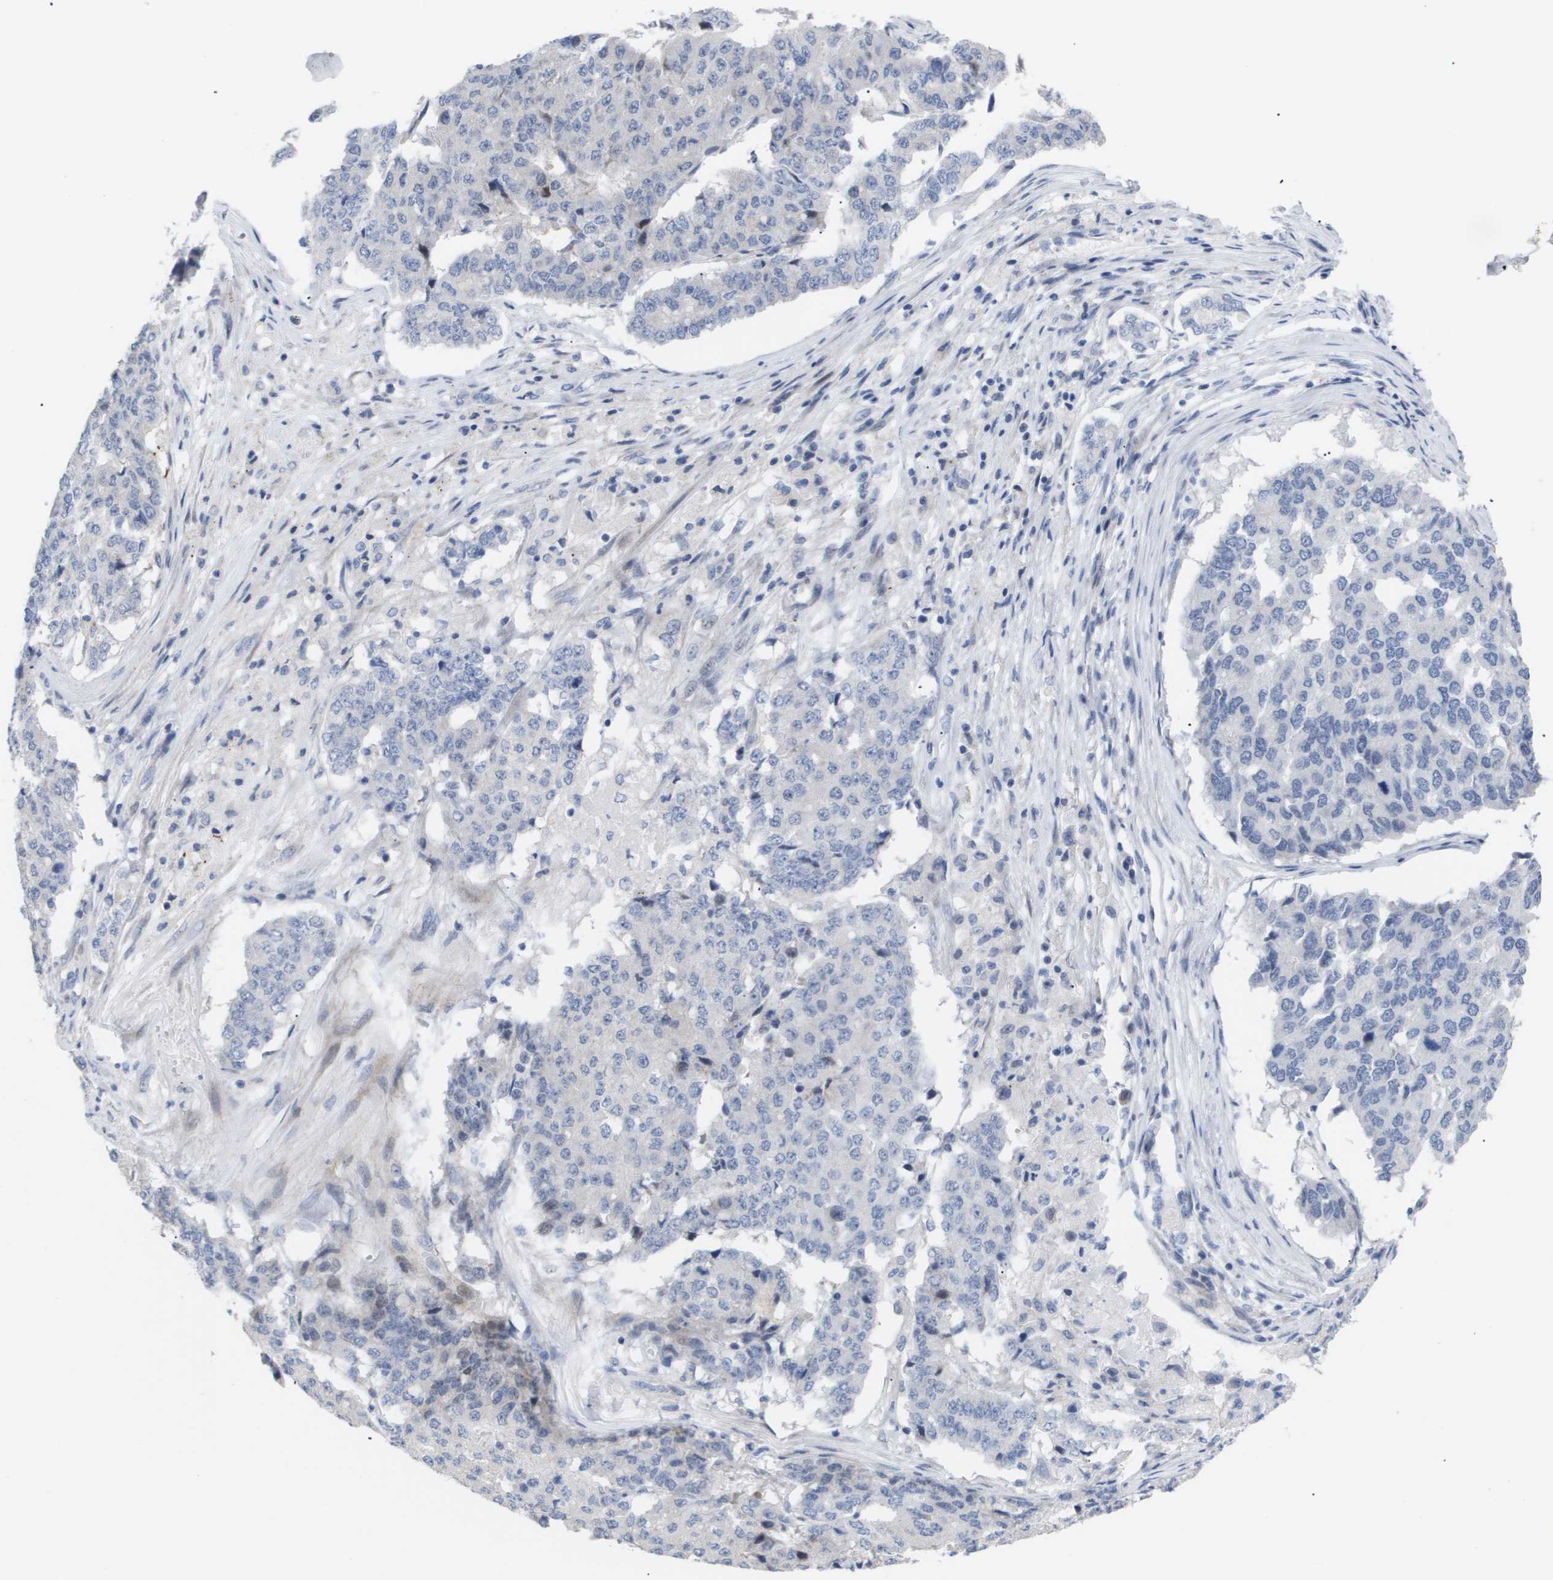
{"staining": {"intensity": "negative", "quantity": "none", "location": "none"}, "tissue": "pancreatic cancer", "cell_type": "Tumor cells", "image_type": "cancer", "snomed": [{"axis": "morphology", "description": "Adenocarcinoma, NOS"}, {"axis": "topography", "description": "Pancreas"}], "caption": "Image shows no protein expression in tumor cells of pancreatic cancer tissue. (Brightfield microscopy of DAB (3,3'-diaminobenzidine) immunohistochemistry (IHC) at high magnification).", "gene": "CAV3", "patient": {"sex": "male", "age": 50}}